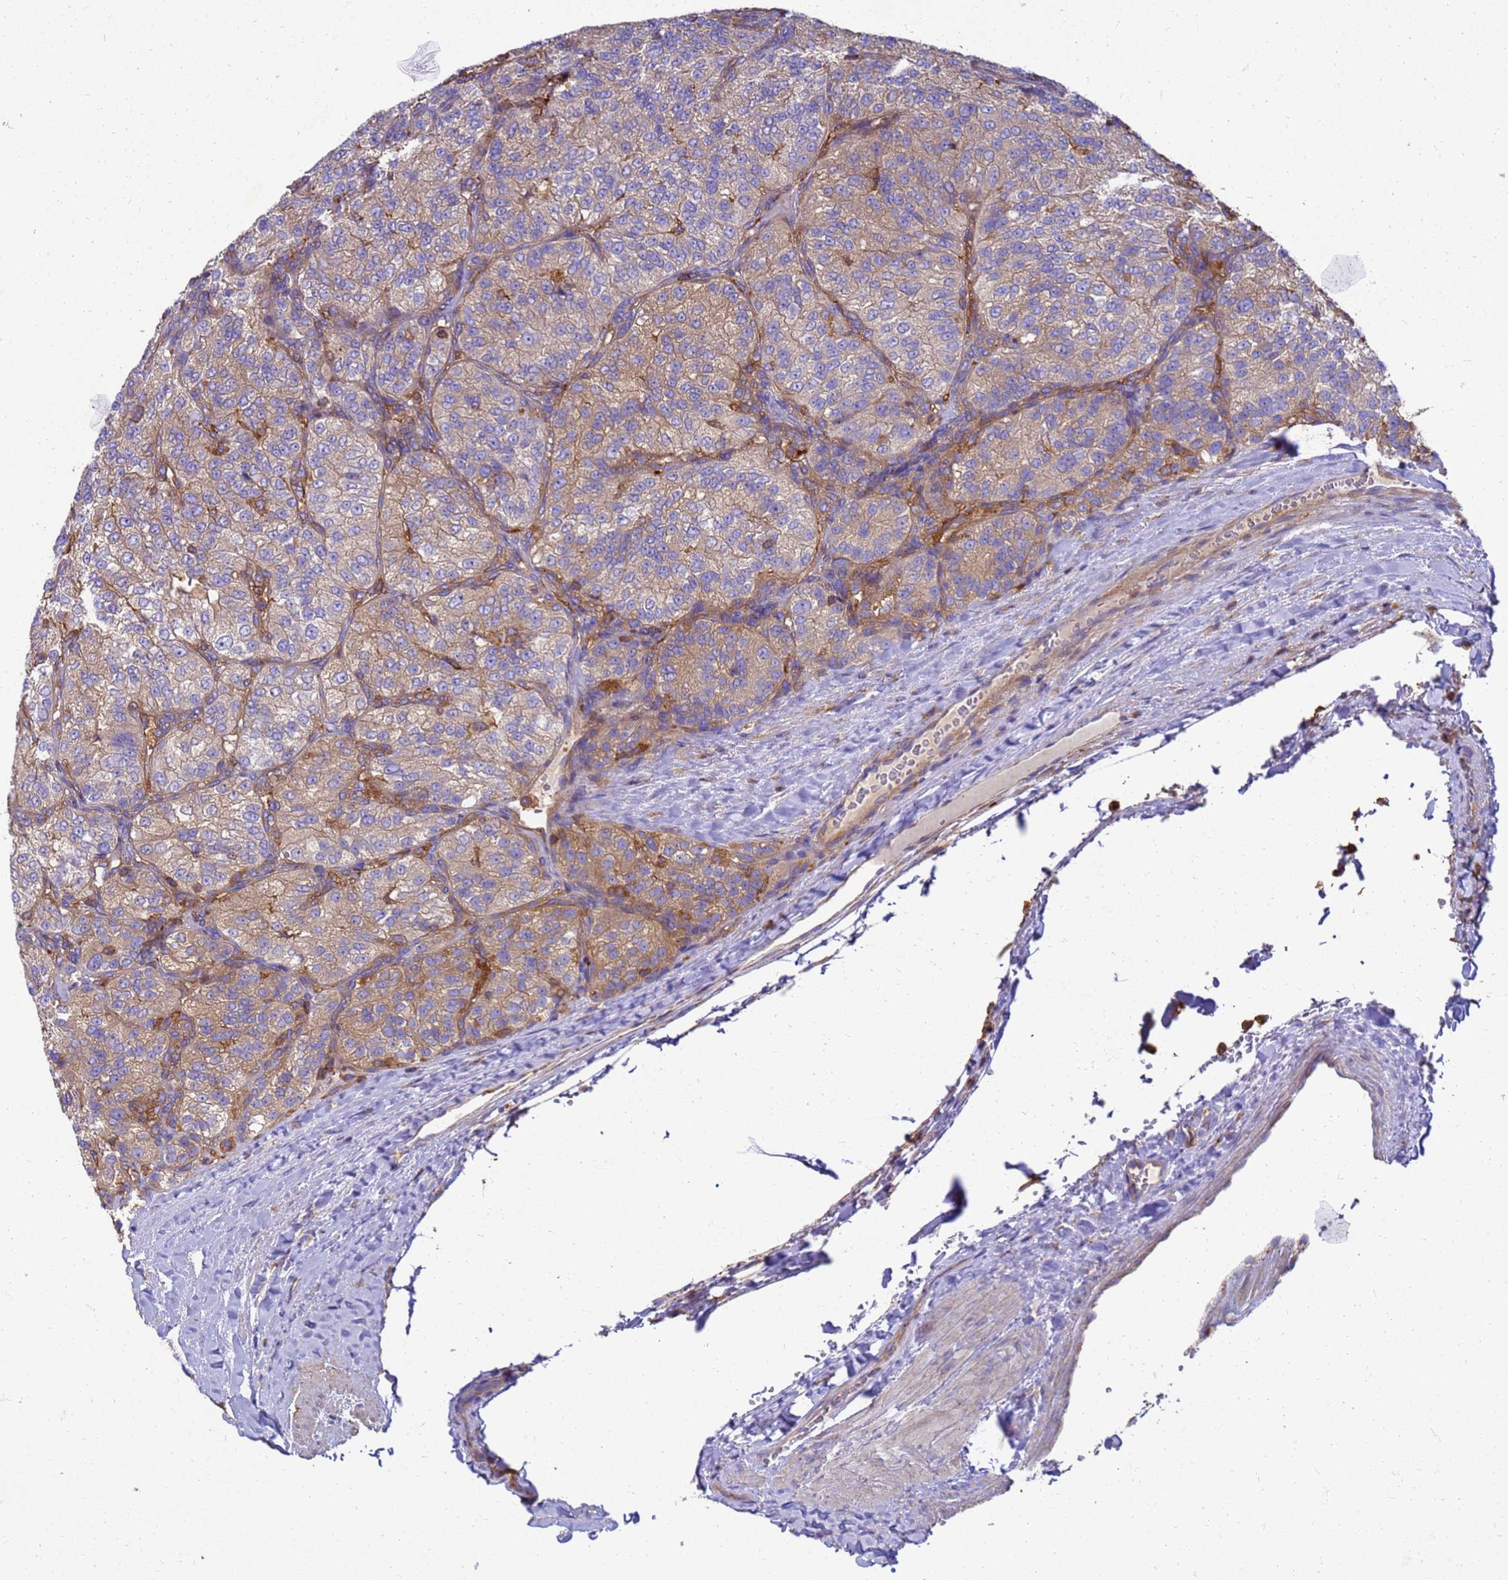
{"staining": {"intensity": "weak", "quantity": "25%-75%", "location": "cytoplasmic/membranous"}, "tissue": "renal cancer", "cell_type": "Tumor cells", "image_type": "cancer", "snomed": [{"axis": "morphology", "description": "Adenocarcinoma, NOS"}, {"axis": "topography", "description": "Kidney"}], "caption": "Protein expression analysis of human renal cancer (adenocarcinoma) reveals weak cytoplasmic/membranous staining in about 25%-75% of tumor cells. (Brightfield microscopy of DAB IHC at high magnification).", "gene": "ZNF235", "patient": {"sex": "female", "age": 63}}